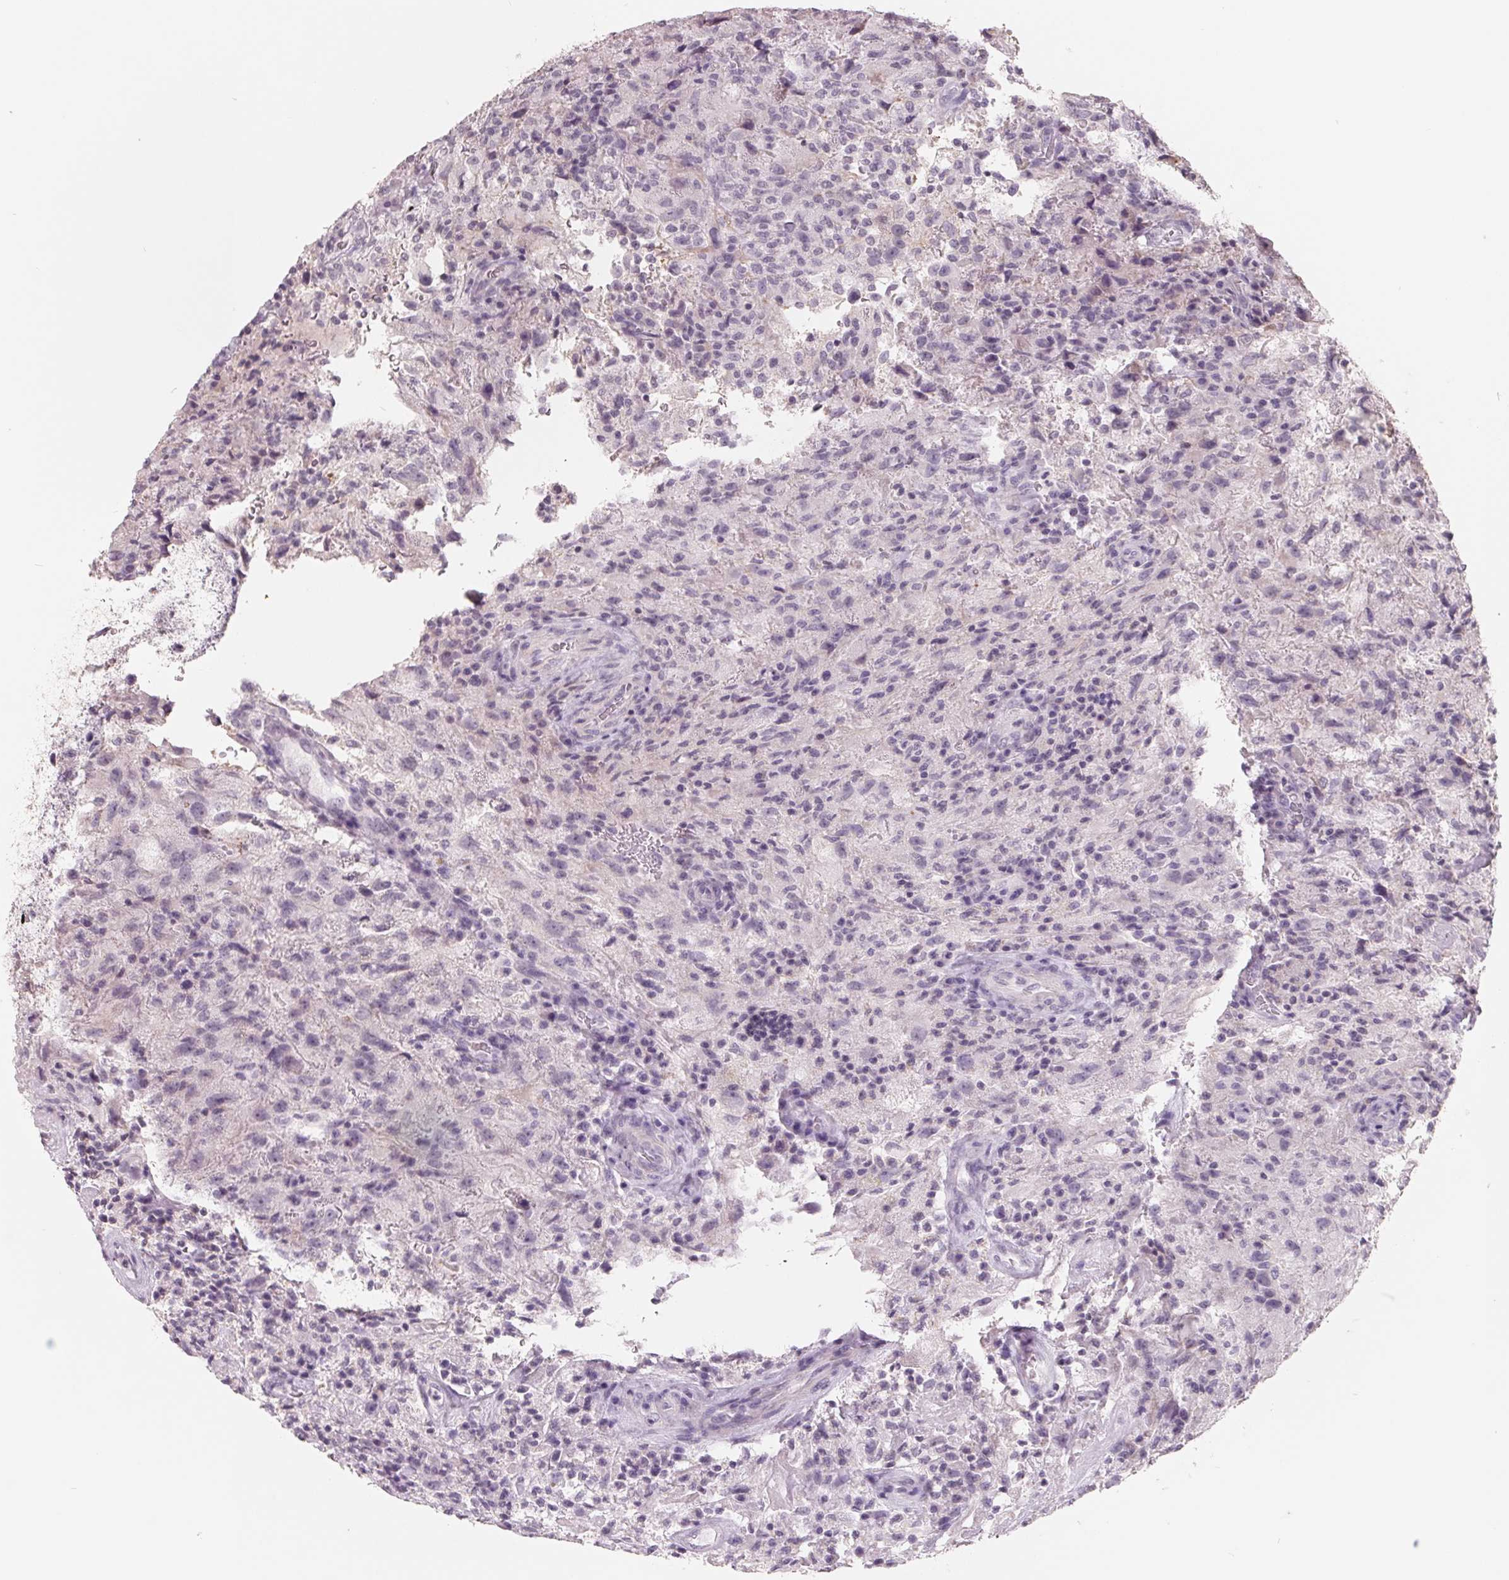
{"staining": {"intensity": "negative", "quantity": "none", "location": "none"}, "tissue": "glioma", "cell_type": "Tumor cells", "image_type": "cancer", "snomed": [{"axis": "morphology", "description": "Glioma, malignant, High grade"}, {"axis": "topography", "description": "Brain"}], "caption": "This is an immunohistochemistry (IHC) photomicrograph of human glioma. There is no positivity in tumor cells.", "gene": "FTCD", "patient": {"sex": "male", "age": 68}}